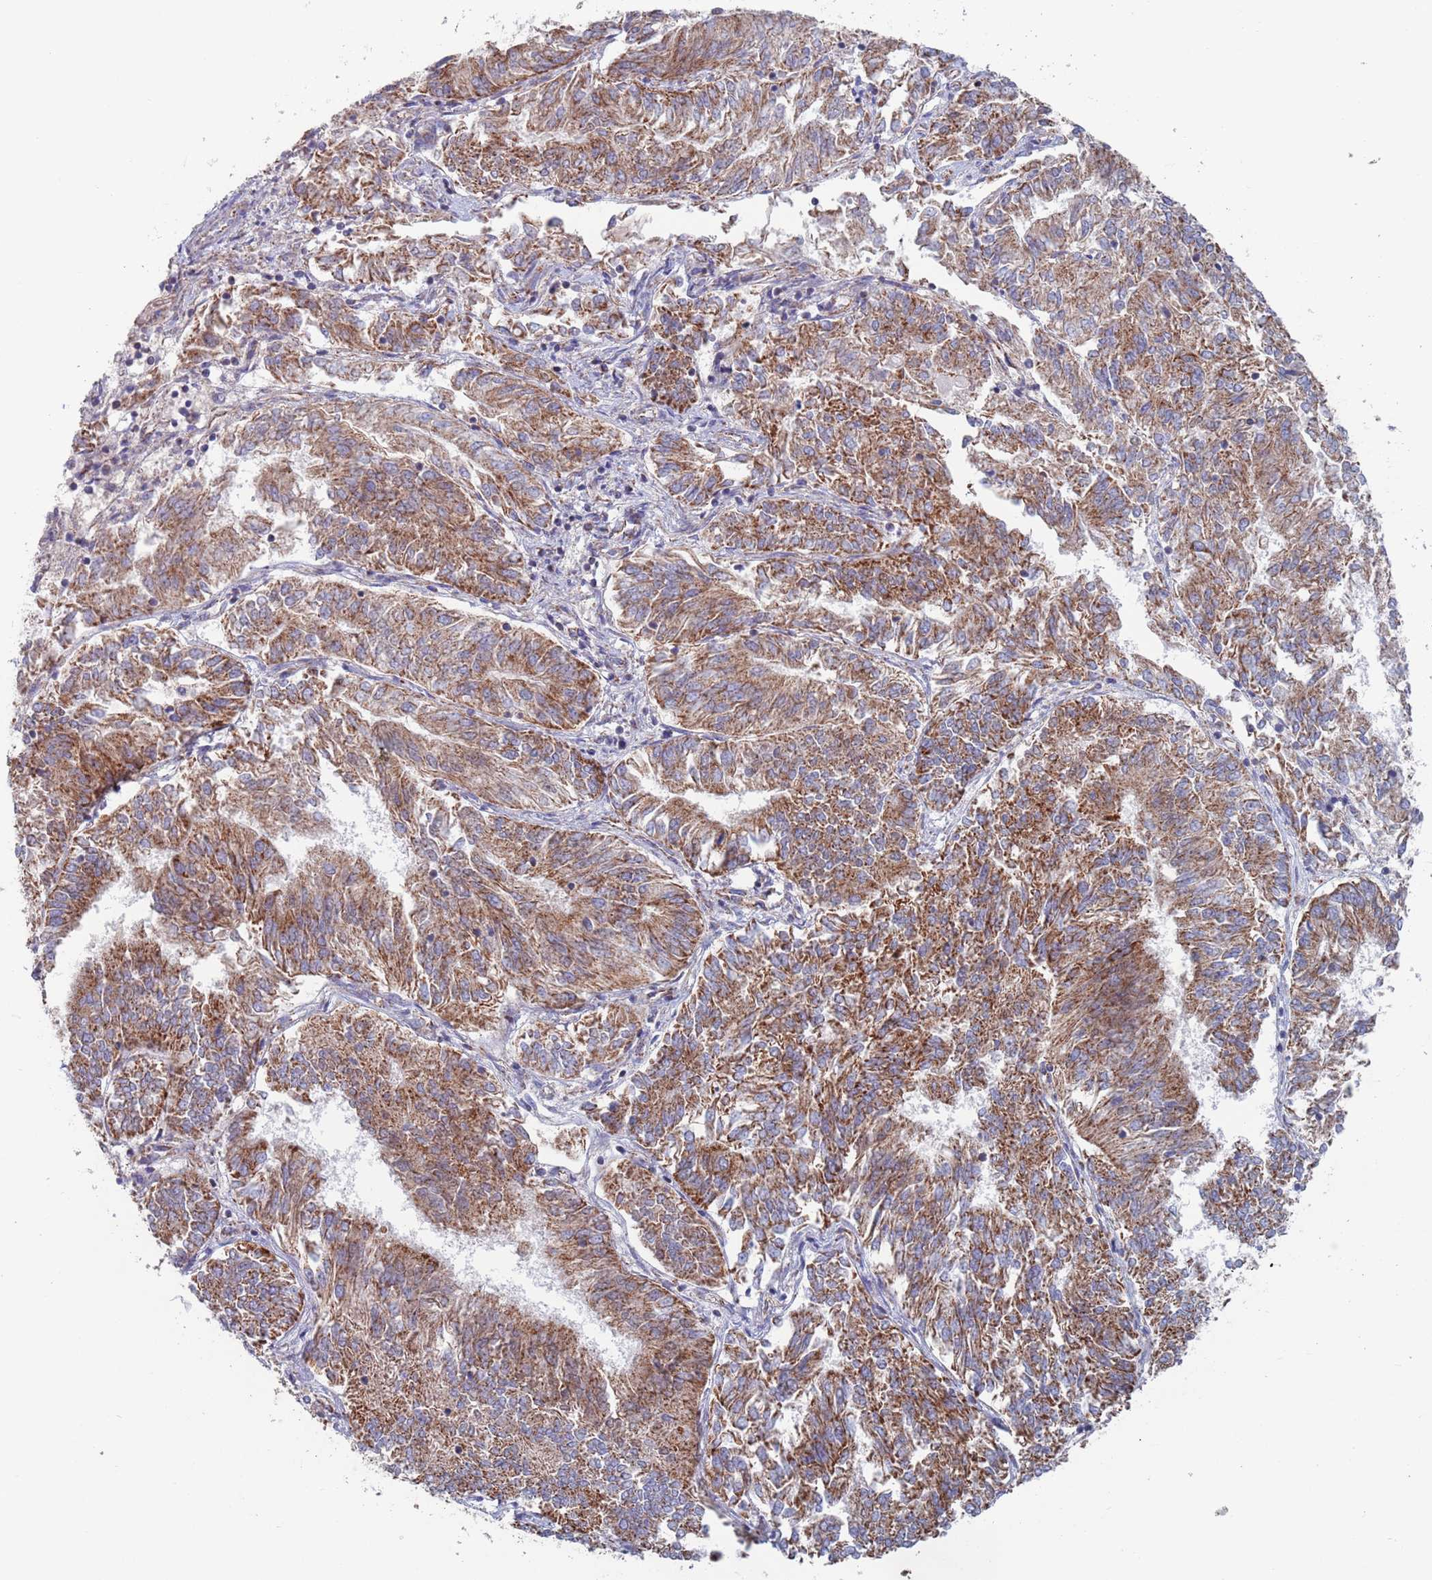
{"staining": {"intensity": "moderate", "quantity": ">75%", "location": "cytoplasmic/membranous"}, "tissue": "endometrial cancer", "cell_type": "Tumor cells", "image_type": "cancer", "snomed": [{"axis": "morphology", "description": "Adenocarcinoma, NOS"}, {"axis": "topography", "description": "Endometrium"}], "caption": "Immunohistochemistry (IHC) (DAB (3,3'-diaminobenzidine)) staining of endometrial cancer (adenocarcinoma) displays moderate cytoplasmic/membranous protein positivity in about >75% of tumor cells.", "gene": "MRPL22", "patient": {"sex": "female", "age": 58}}